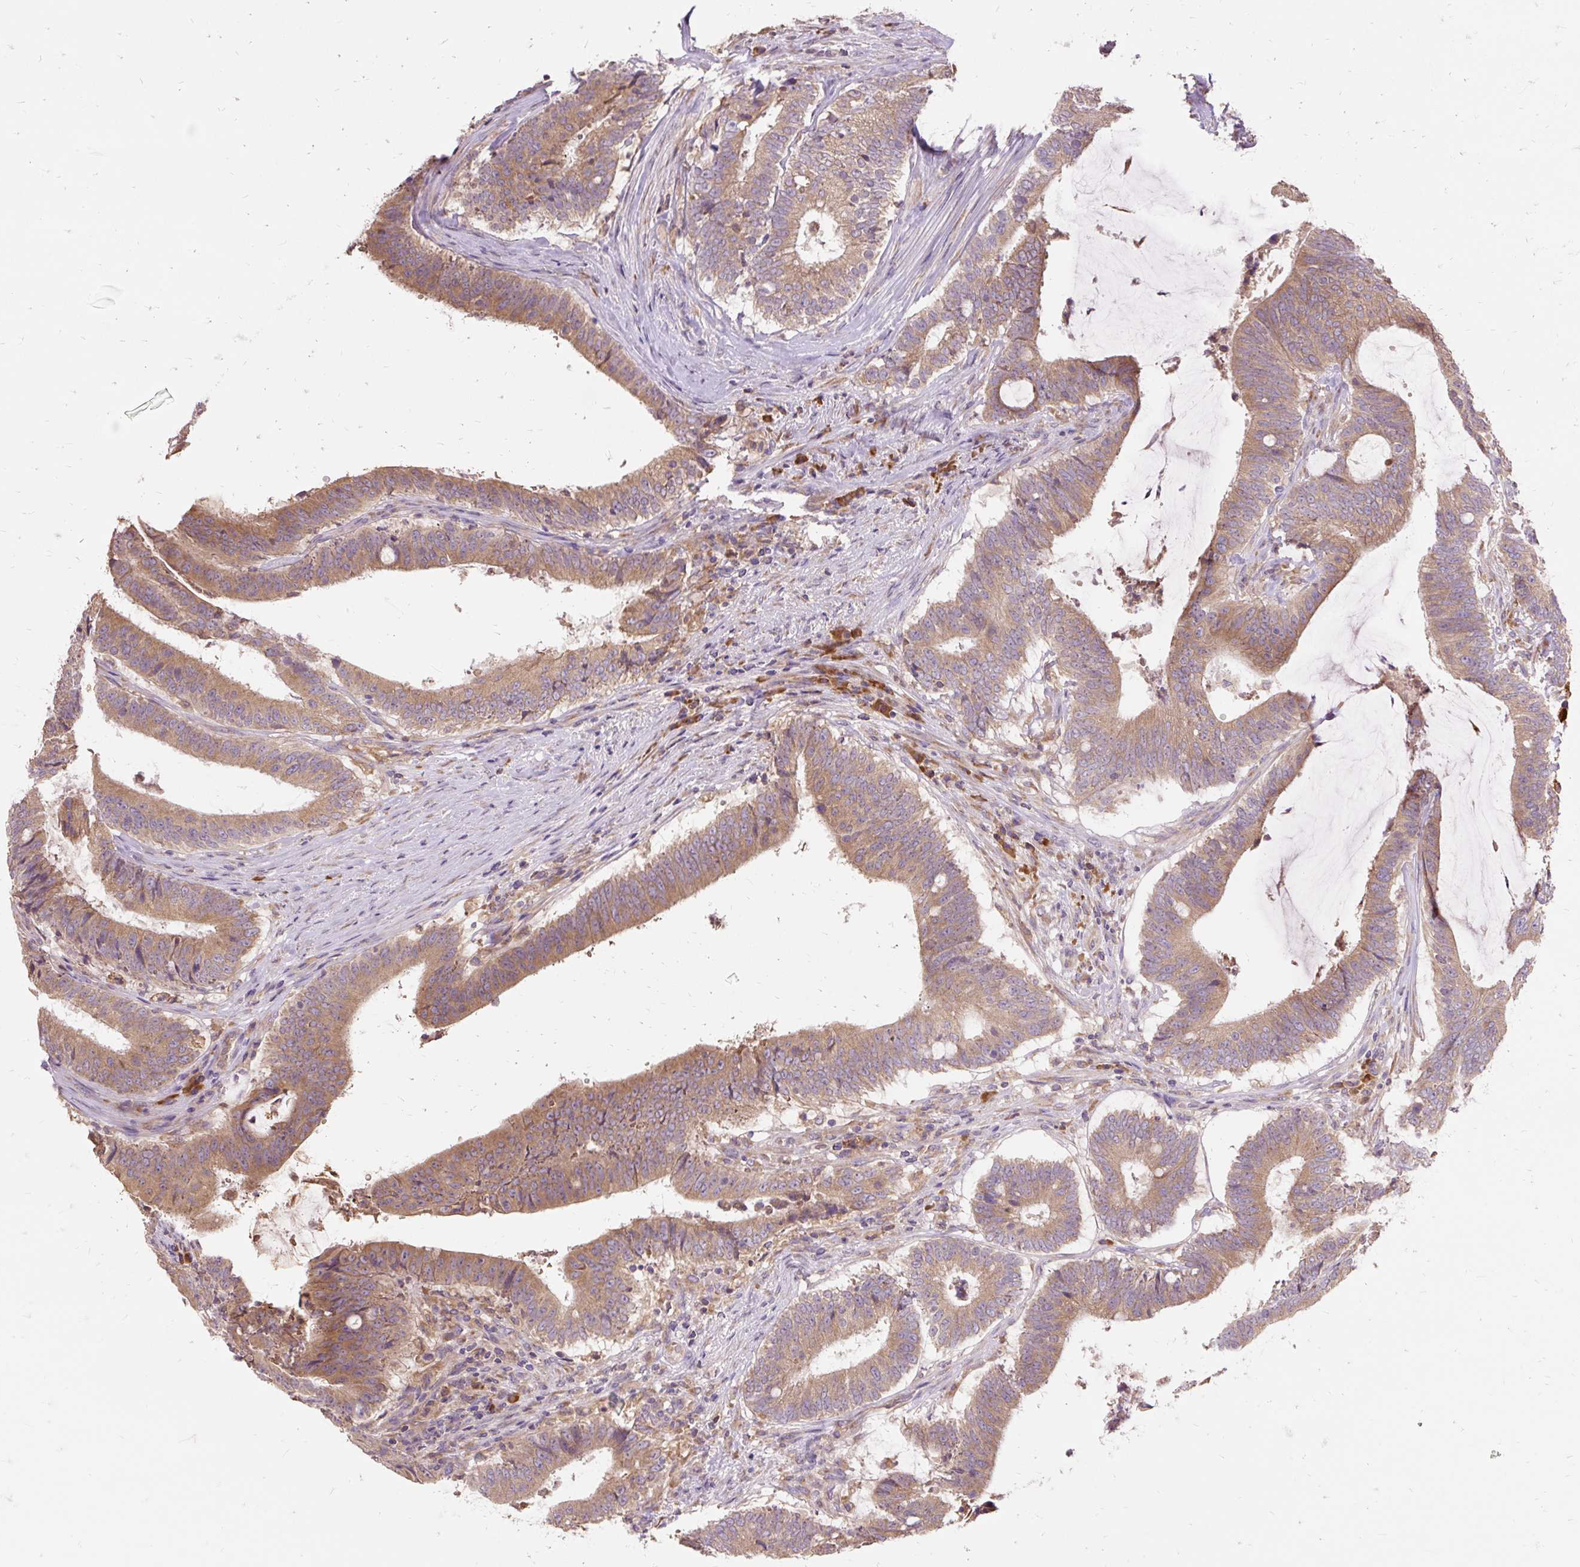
{"staining": {"intensity": "moderate", "quantity": ">75%", "location": "cytoplasmic/membranous"}, "tissue": "colorectal cancer", "cell_type": "Tumor cells", "image_type": "cancer", "snomed": [{"axis": "morphology", "description": "Adenocarcinoma, NOS"}, {"axis": "topography", "description": "Colon"}], "caption": "Colorectal adenocarcinoma stained with a protein marker displays moderate staining in tumor cells.", "gene": "SEC63", "patient": {"sex": "female", "age": 43}}